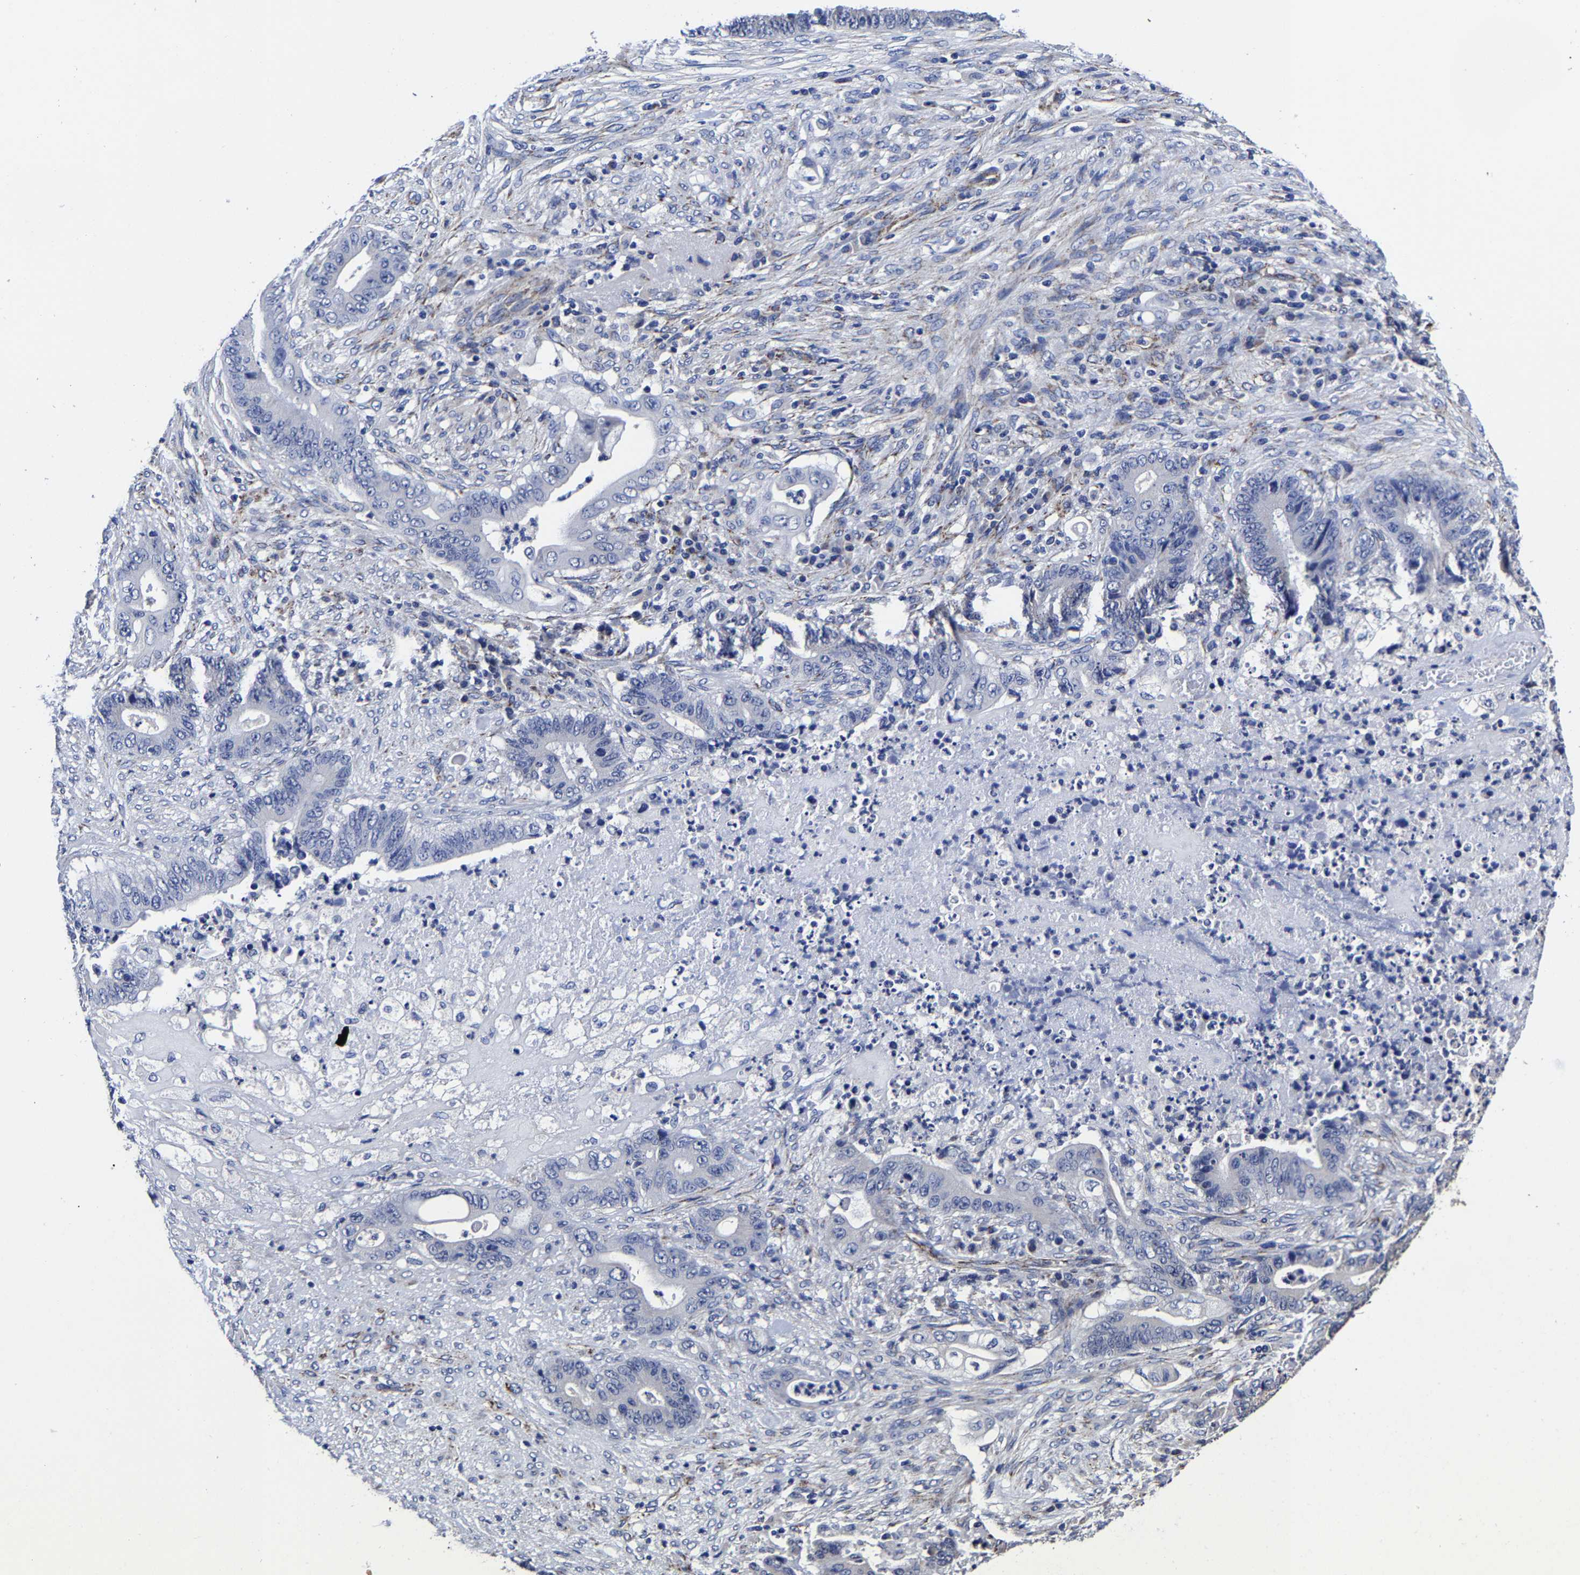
{"staining": {"intensity": "negative", "quantity": "none", "location": "none"}, "tissue": "stomach cancer", "cell_type": "Tumor cells", "image_type": "cancer", "snomed": [{"axis": "morphology", "description": "Adenocarcinoma, NOS"}, {"axis": "topography", "description": "Stomach"}], "caption": "The micrograph displays no staining of tumor cells in adenocarcinoma (stomach).", "gene": "AASS", "patient": {"sex": "female", "age": 73}}